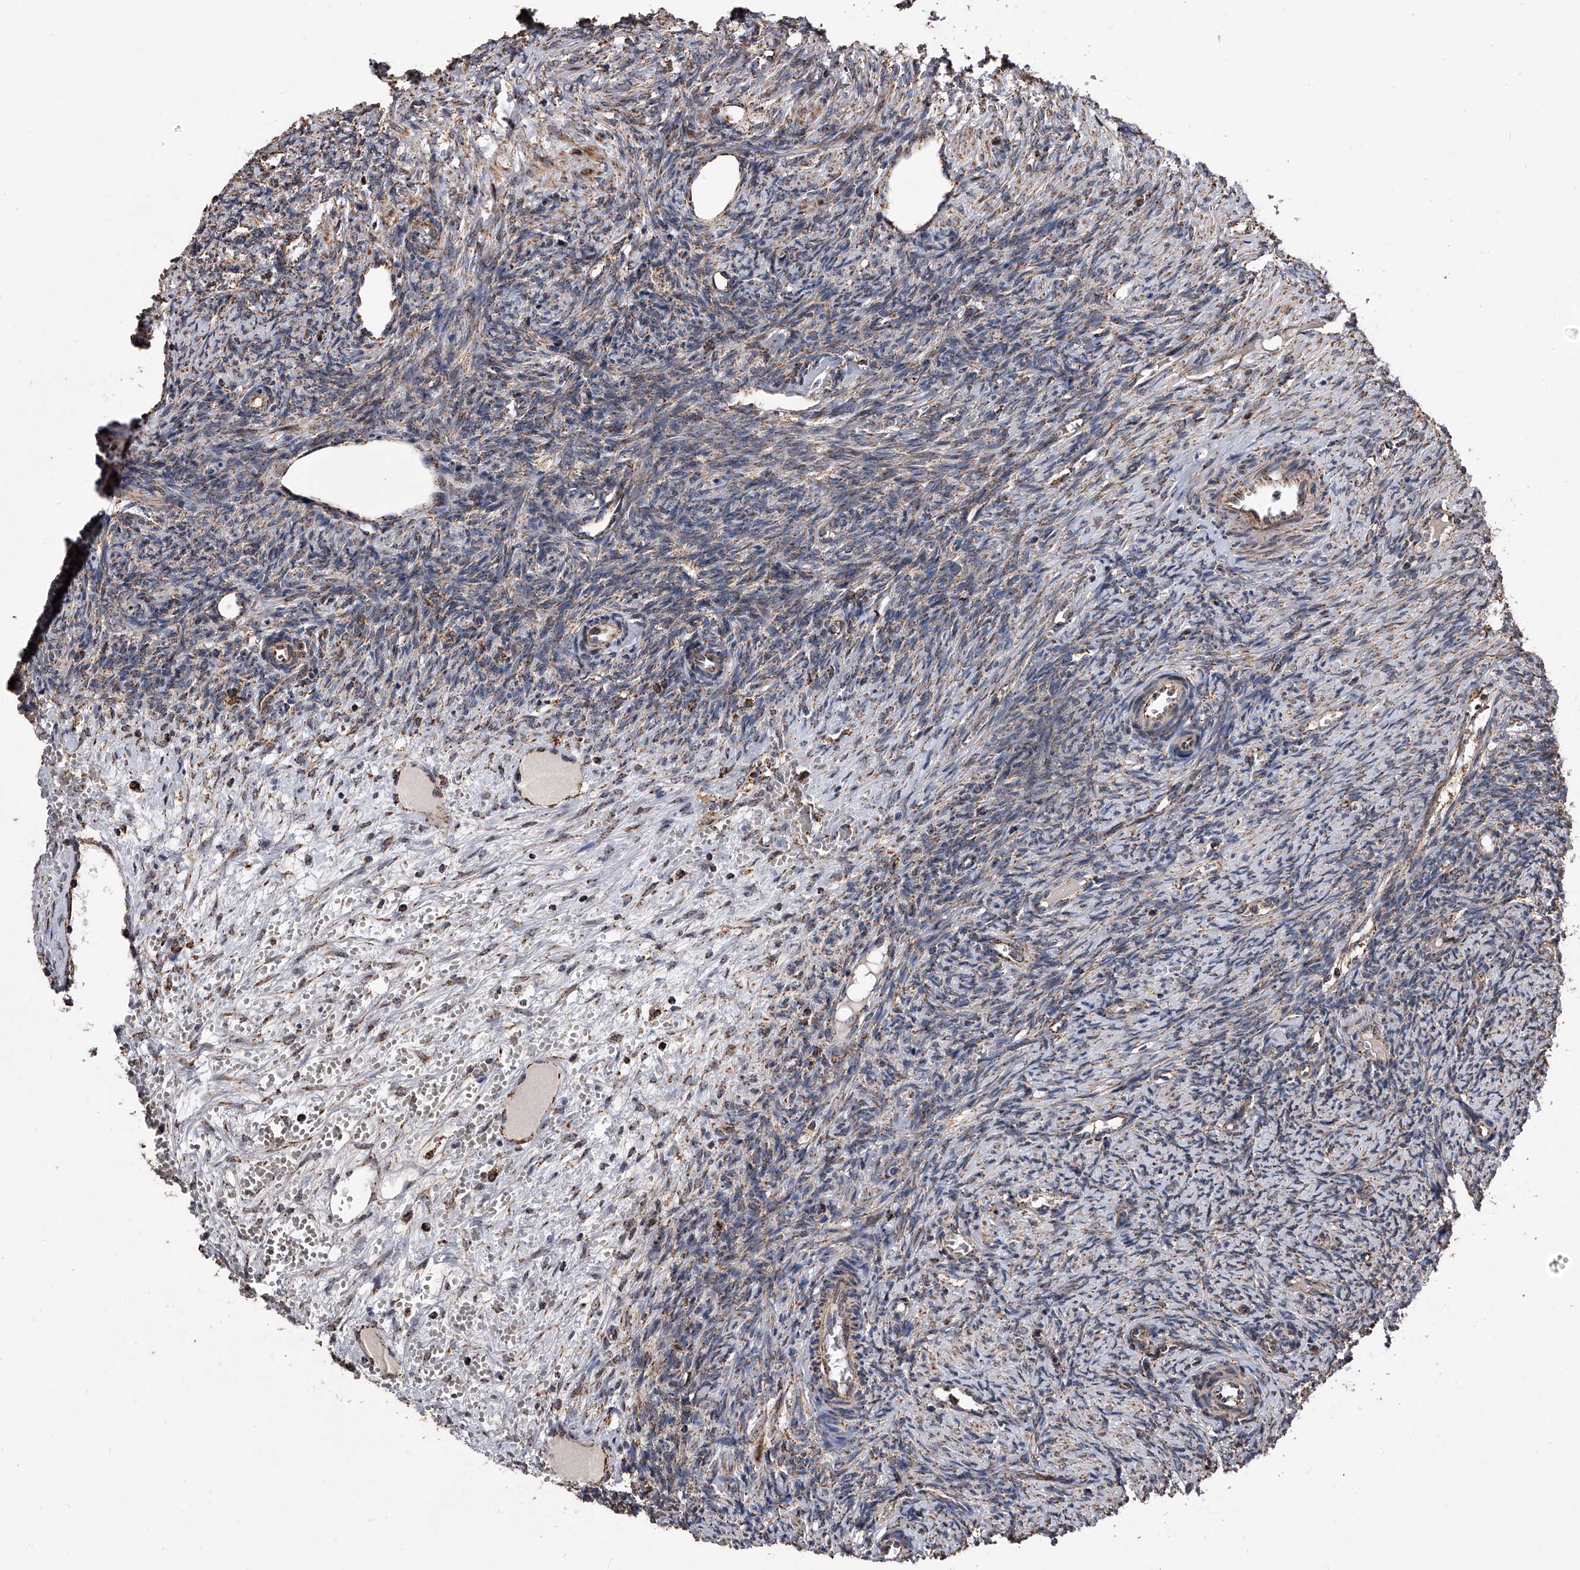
{"staining": {"intensity": "strong", "quantity": ">75%", "location": "cytoplasmic/membranous"}, "tissue": "ovary", "cell_type": "Follicle cells", "image_type": "normal", "snomed": [{"axis": "morphology", "description": "Normal tissue, NOS"}, {"axis": "topography", "description": "Ovary"}], "caption": "Strong cytoplasmic/membranous staining is seen in about >75% of follicle cells in benign ovary. The protein is stained brown, and the nuclei are stained in blue (DAB (3,3'-diaminobenzidine) IHC with brightfield microscopy, high magnification).", "gene": "SMPDL3A", "patient": {"sex": "female", "age": 41}}